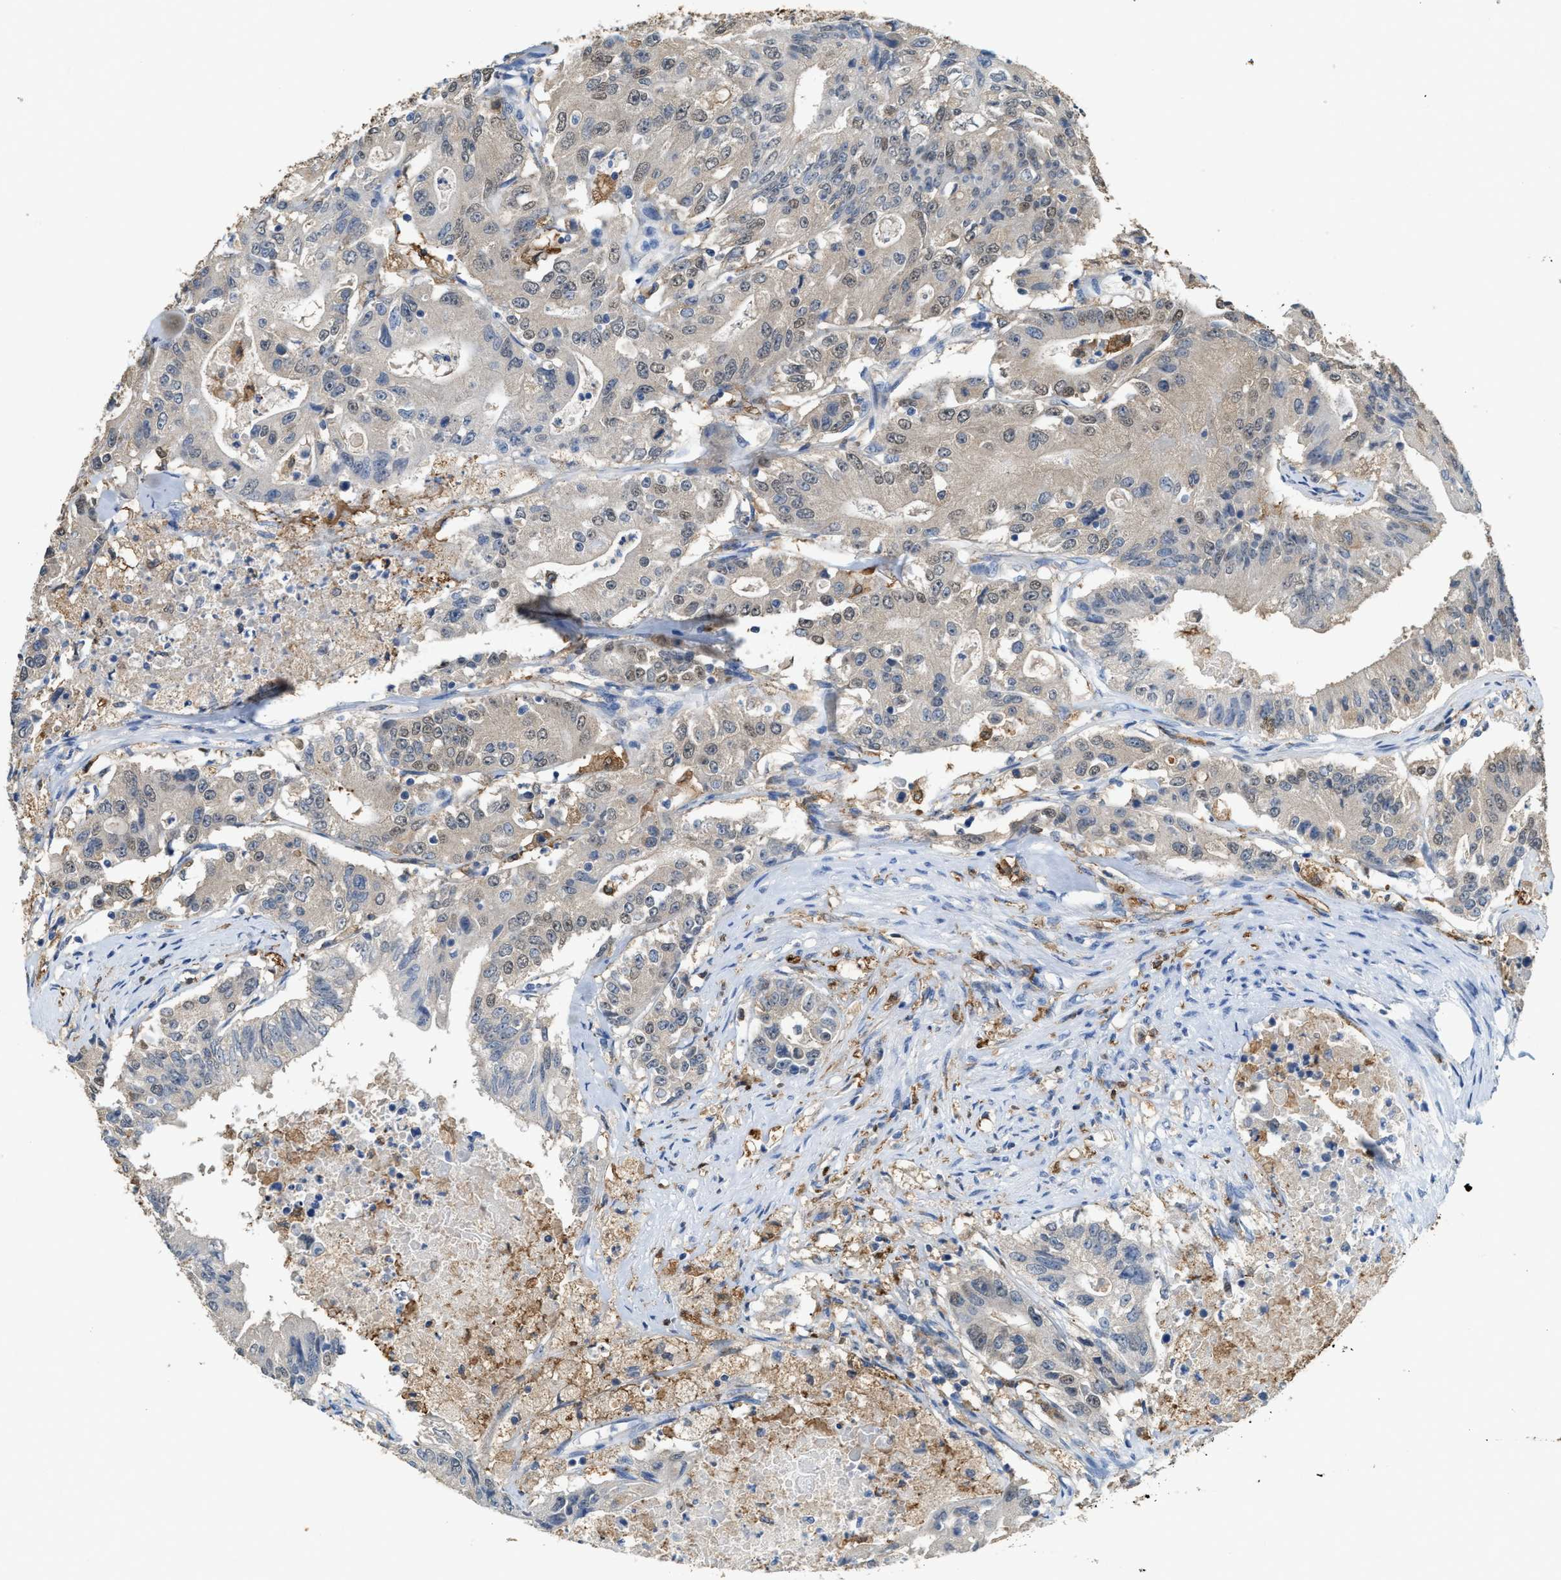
{"staining": {"intensity": "weak", "quantity": "<25%", "location": "cytoplasmic/membranous,nuclear"}, "tissue": "colorectal cancer", "cell_type": "Tumor cells", "image_type": "cancer", "snomed": [{"axis": "morphology", "description": "Adenocarcinoma, NOS"}, {"axis": "topography", "description": "Colon"}], "caption": "DAB (3,3'-diaminobenzidine) immunohistochemical staining of colorectal adenocarcinoma displays no significant staining in tumor cells. (DAB IHC with hematoxylin counter stain).", "gene": "GCN1", "patient": {"sex": "female", "age": 77}}